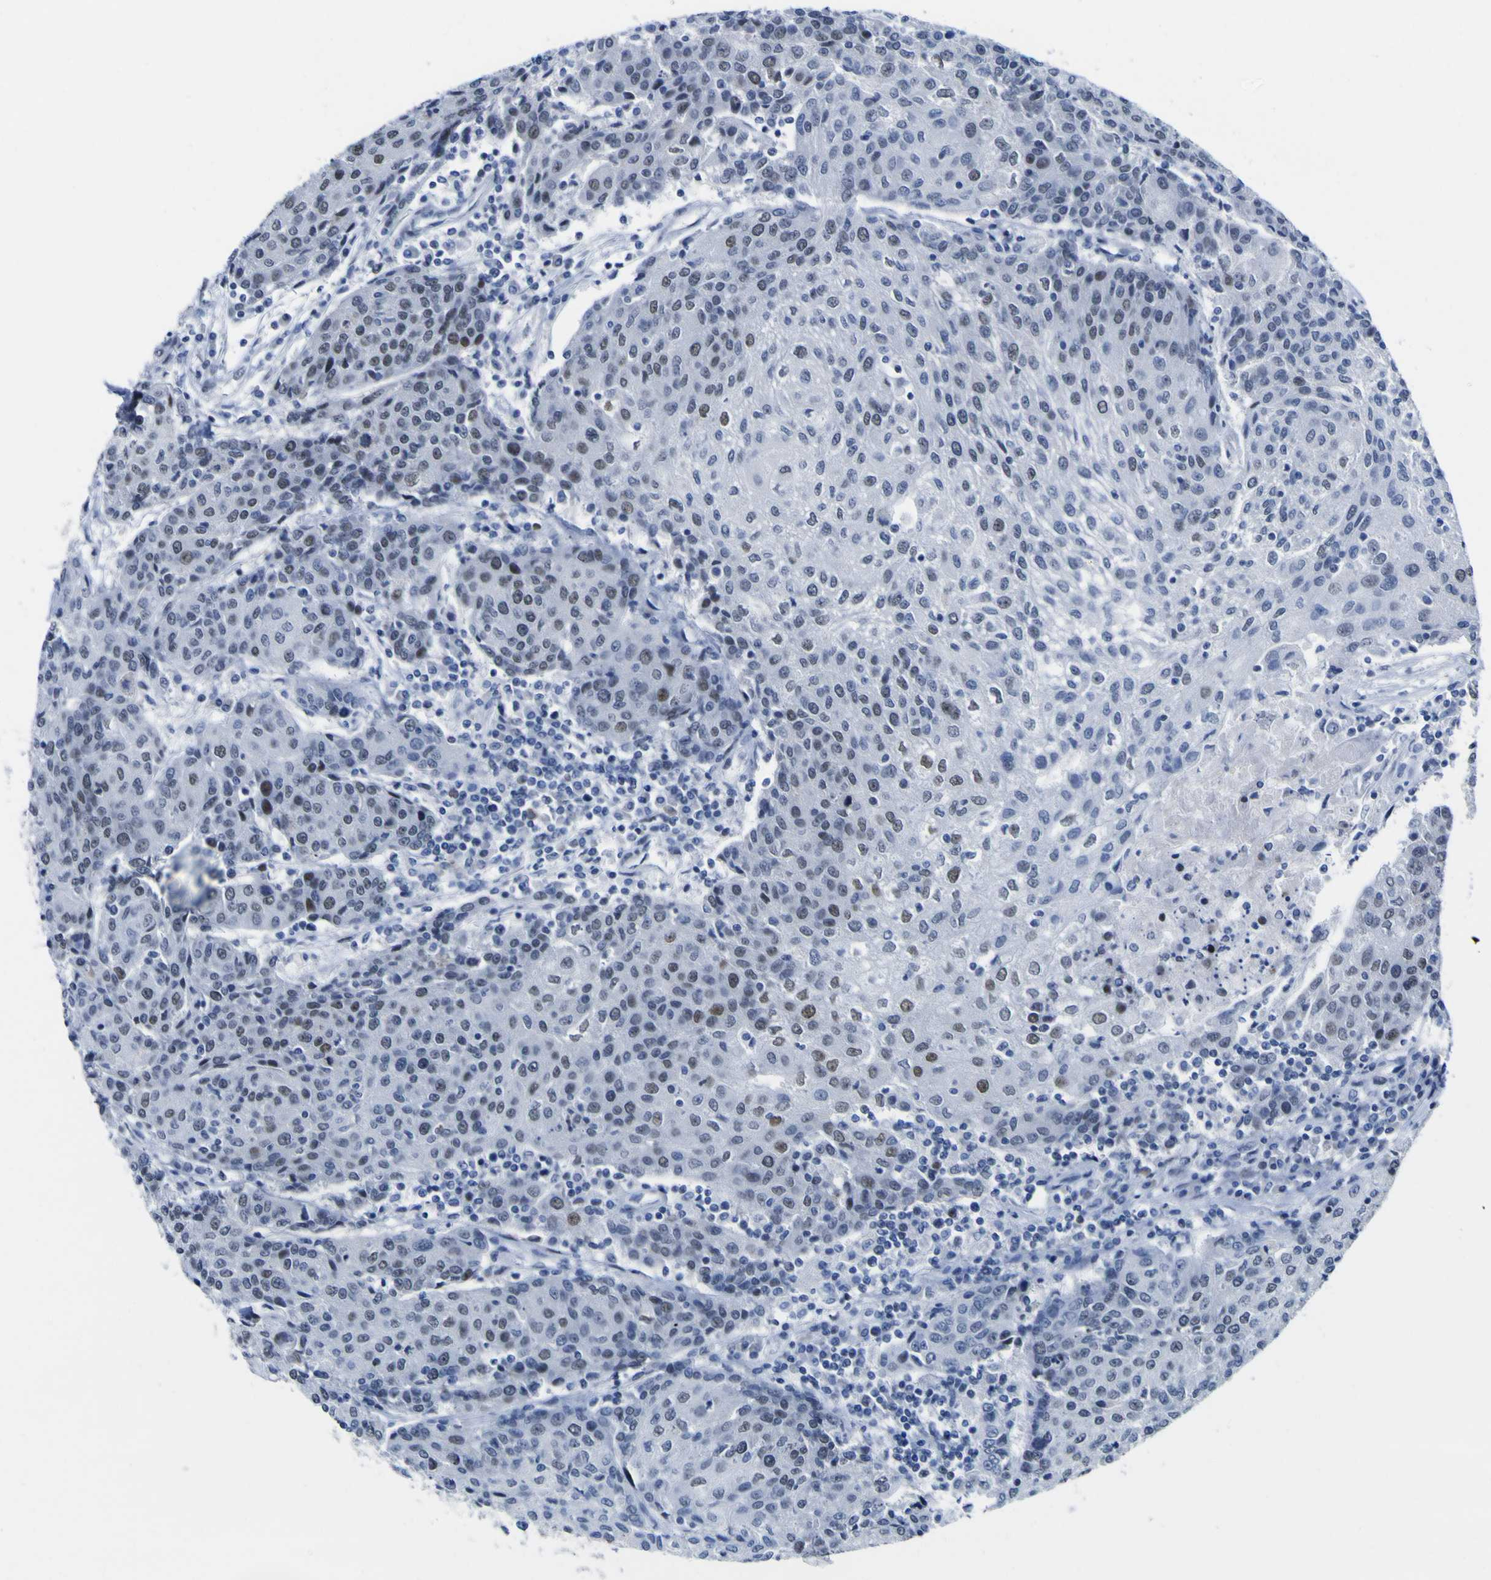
{"staining": {"intensity": "weak", "quantity": "<25%", "location": "nuclear"}, "tissue": "urothelial cancer", "cell_type": "Tumor cells", "image_type": "cancer", "snomed": [{"axis": "morphology", "description": "Urothelial carcinoma, High grade"}, {"axis": "topography", "description": "Urinary bladder"}], "caption": "This is an immunohistochemistry micrograph of human high-grade urothelial carcinoma. There is no staining in tumor cells.", "gene": "MBD3", "patient": {"sex": "female", "age": 85}}